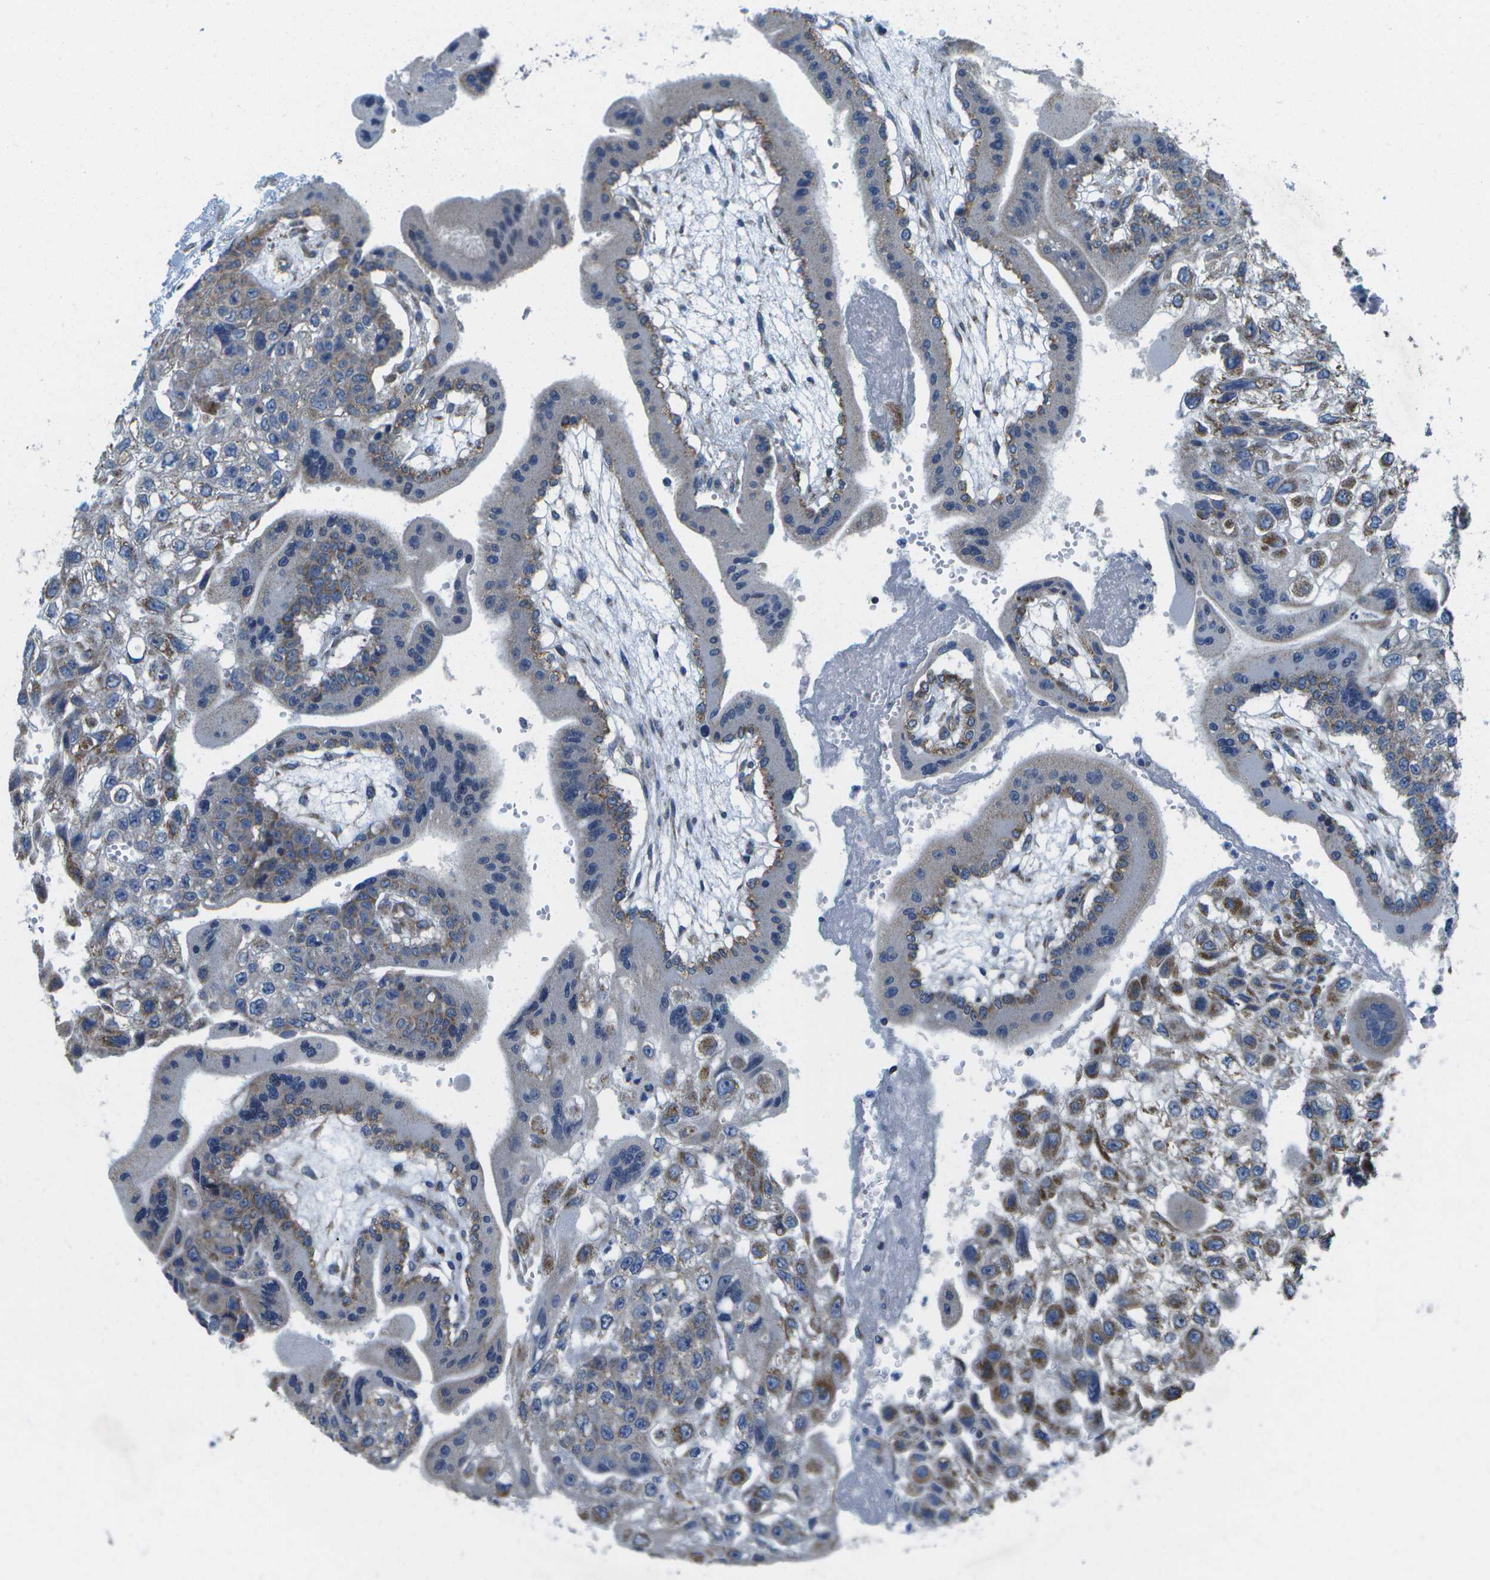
{"staining": {"intensity": "moderate", "quantity": ">75%", "location": "cytoplasmic/membranous"}, "tissue": "fallopian tube", "cell_type": "Glandular cells", "image_type": "normal", "snomed": [{"axis": "morphology", "description": "Normal tissue, NOS"}, {"axis": "topography", "description": "Fallopian tube"}, {"axis": "topography", "description": "Placenta"}], "caption": "Fallopian tube stained with a brown dye shows moderate cytoplasmic/membranous positive staining in approximately >75% of glandular cells.", "gene": "MVK", "patient": {"sex": "female", "age": 32}}